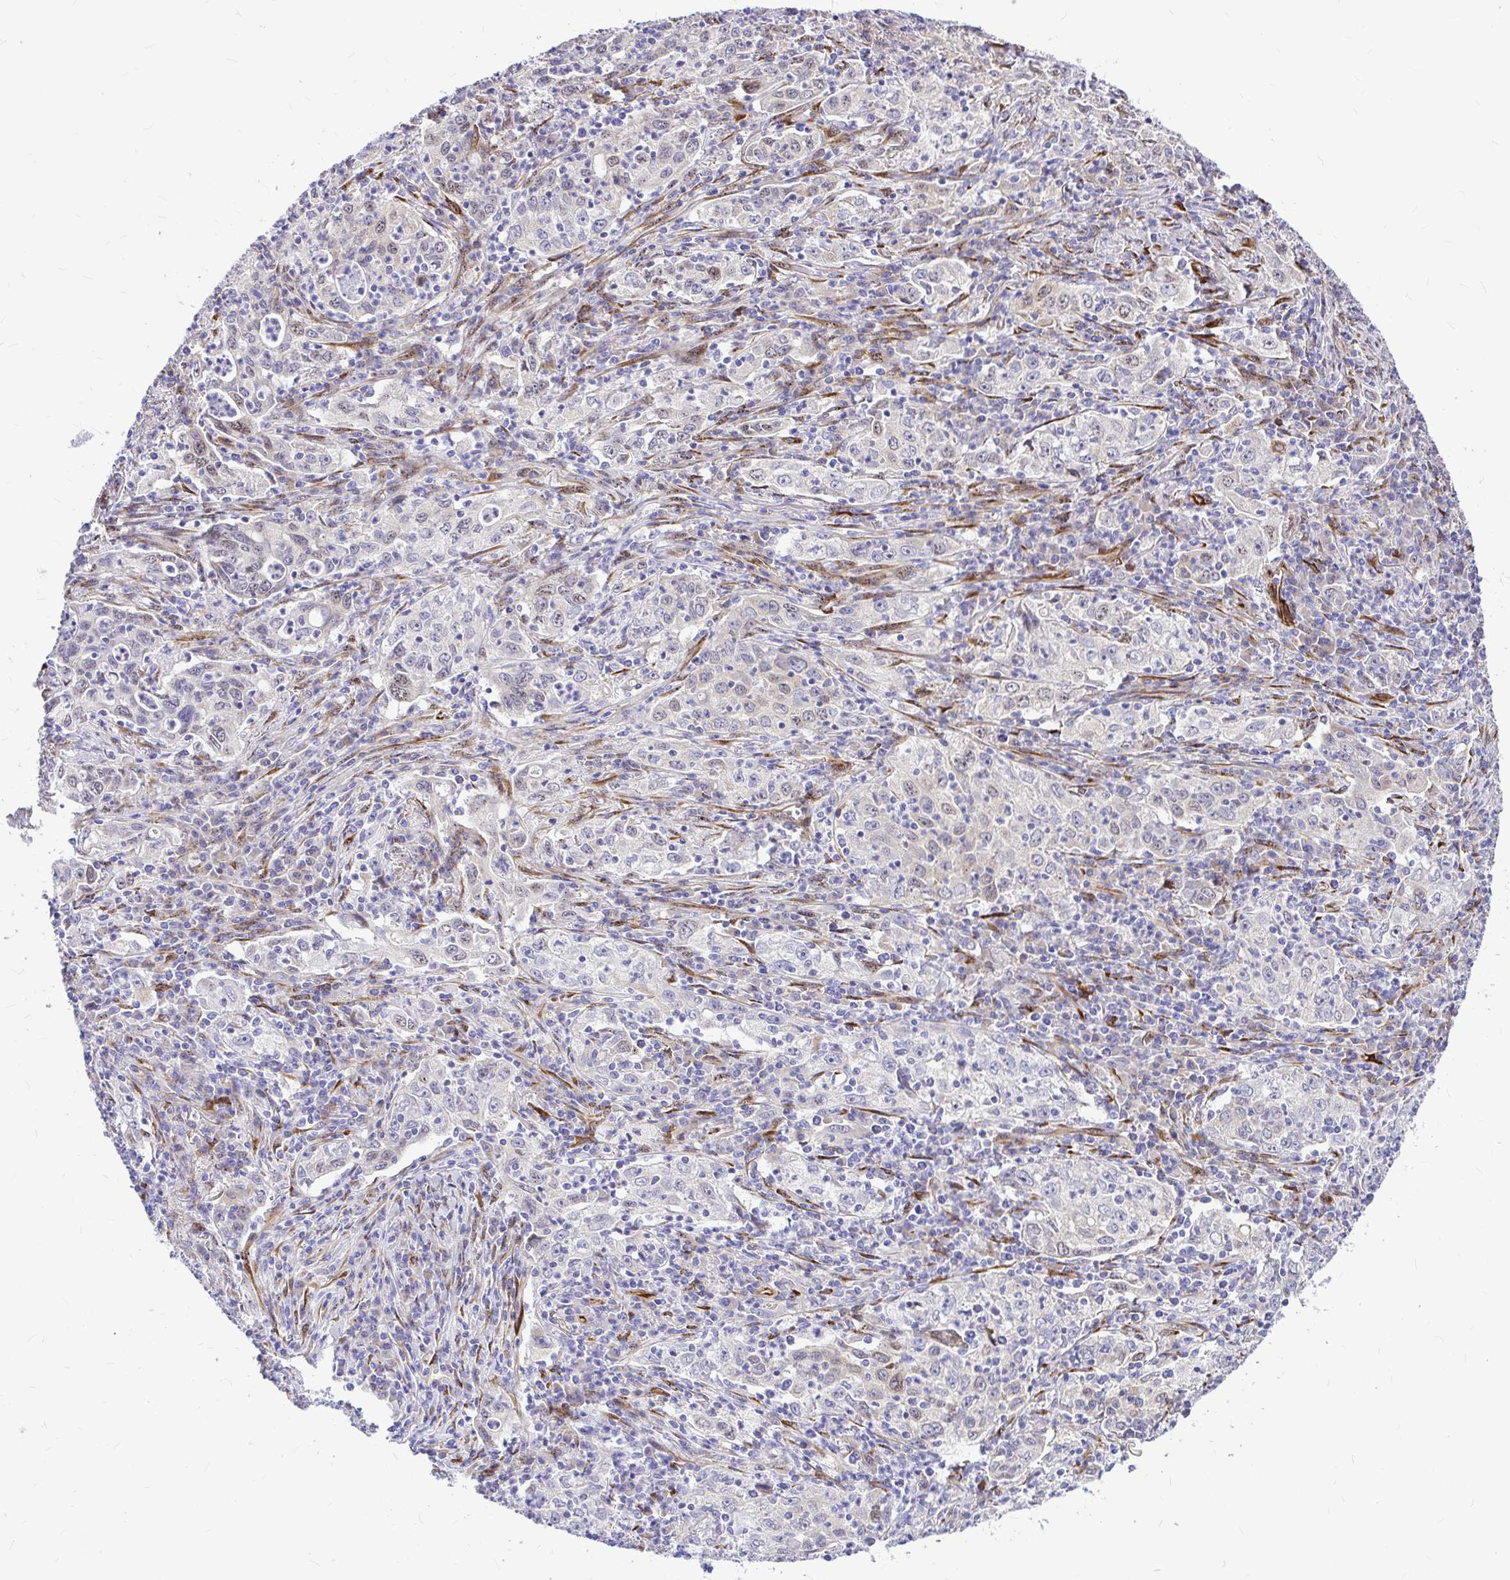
{"staining": {"intensity": "negative", "quantity": "none", "location": "none"}, "tissue": "lung cancer", "cell_type": "Tumor cells", "image_type": "cancer", "snomed": [{"axis": "morphology", "description": "Squamous cell carcinoma, NOS"}, {"axis": "topography", "description": "Lung"}], "caption": "This is a photomicrograph of immunohistochemistry (IHC) staining of lung squamous cell carcinoma, which shows no positivity in tumor cells.", "gene": "GABBR2", "patient": {"sex": "male", "age": 71}}